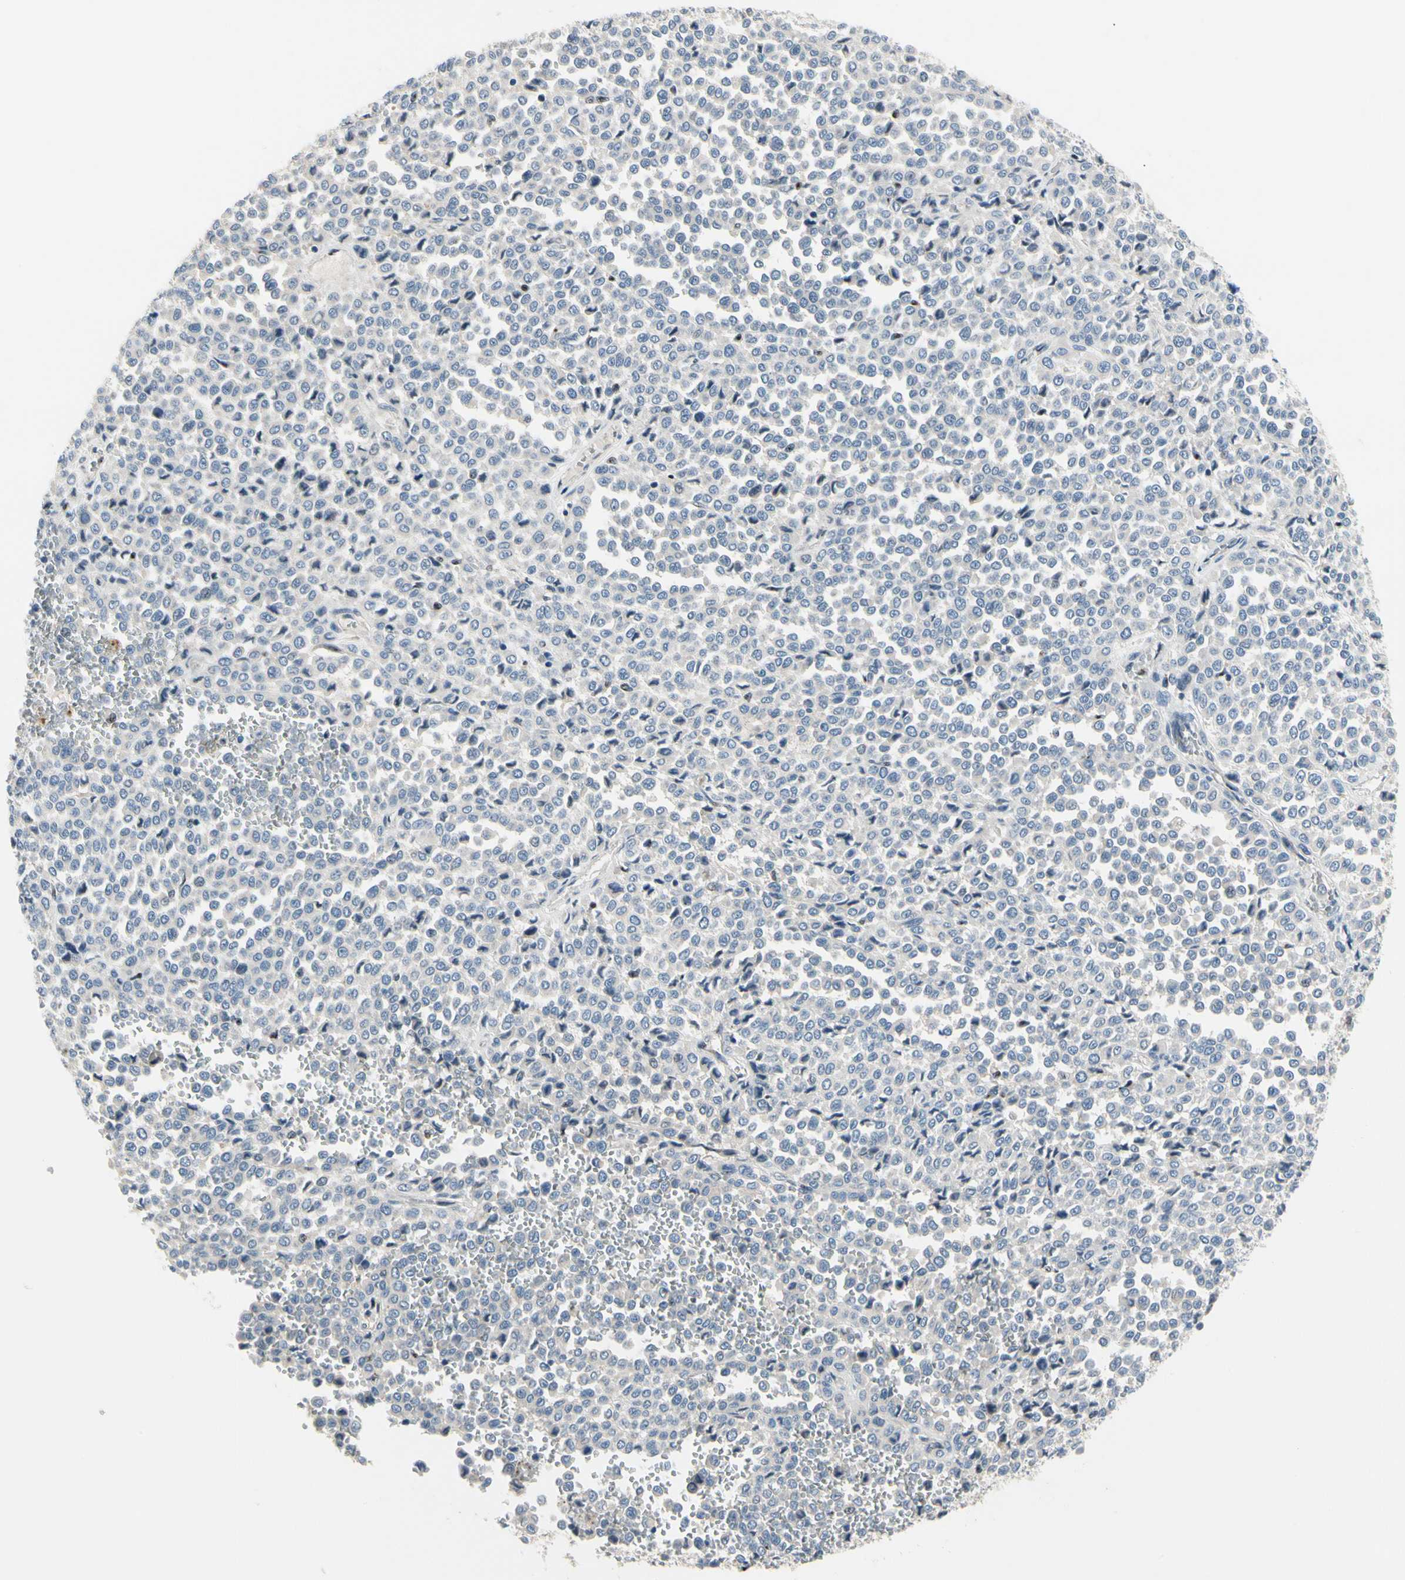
{"staining": {"intensity": "negative", "quantity": "none", "location": "none"}, "tissue": "melanoma", "cell_type": "Tumor cells", "image_type": "cancer", "snomed": [{"axis": "morphology", "description": "Malignant melanoma, Metastatic site"}, {"axis": "topography", "description": "Pancreas"}], "caption": "Melanoma was stained to show a protein in brown. There is no significant staining in tumor cells.", "gene": "NFASC", "patient": {"sex": "female", "age": 30}}